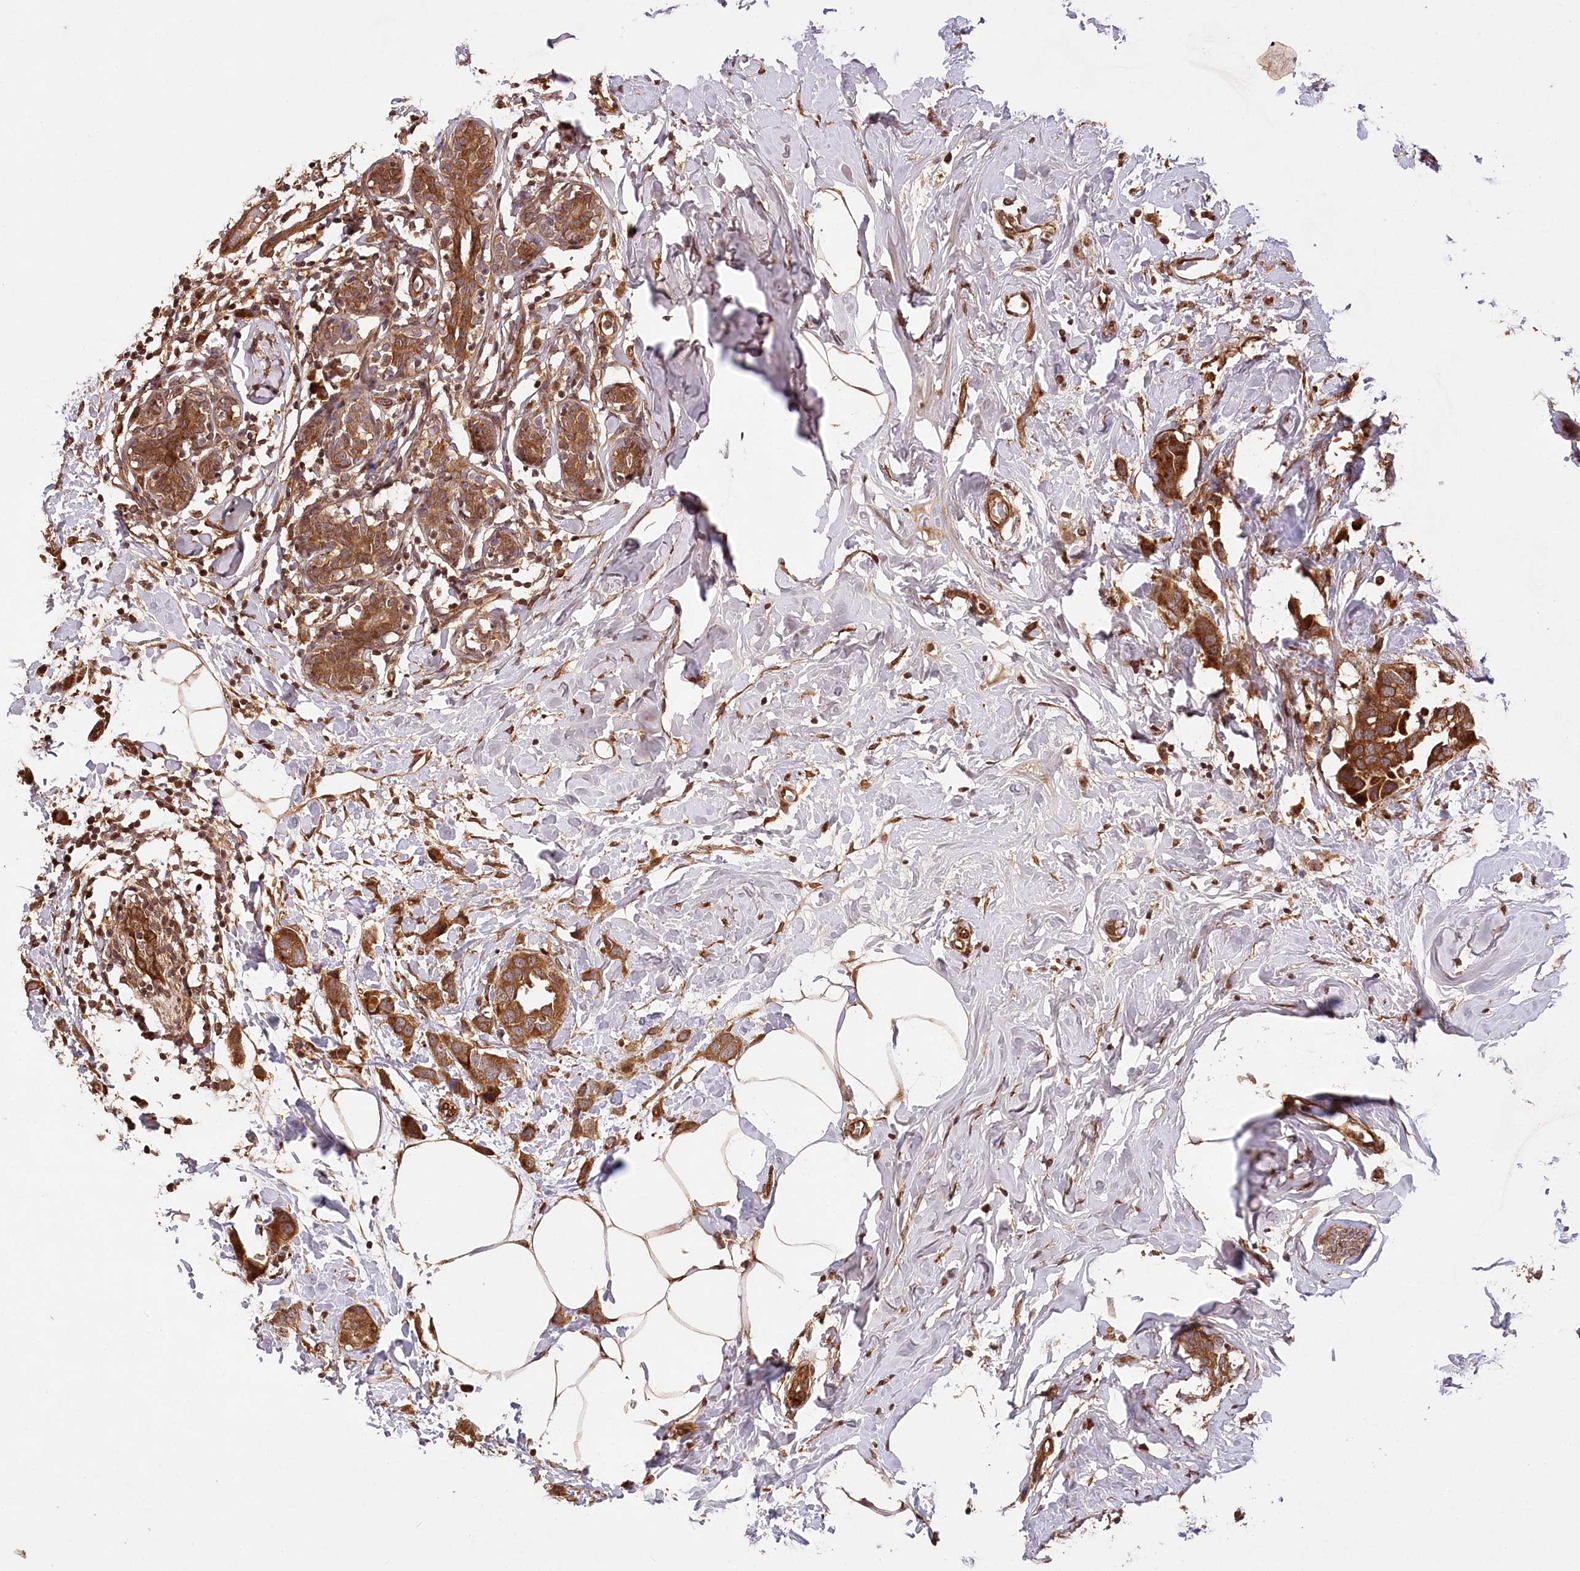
{"staining": {"intensity": "strong", "quantity": ">75%", "location": "cytoplasmic/membranous"}, "tissue": "breast cancer", "cell_type": "Tumor cells", "image_type": "cancer", "snomed": [{"axis": "morphology", "description": "Normal tissue, NOS"}, {"axis": "morphology", "description": "Duct carcinoma"}, {"axis": "topography", "description": "Breast"}], "caption": "Immunohistochemical staining of breast cancer (invasive ductal carcinoma) demonstrates high levels of strong cytoplasmic/membranous protein staining in about >75% of tumor cells.", "gene": "LSS", "patient": {"sex": "female", "age": 50}}